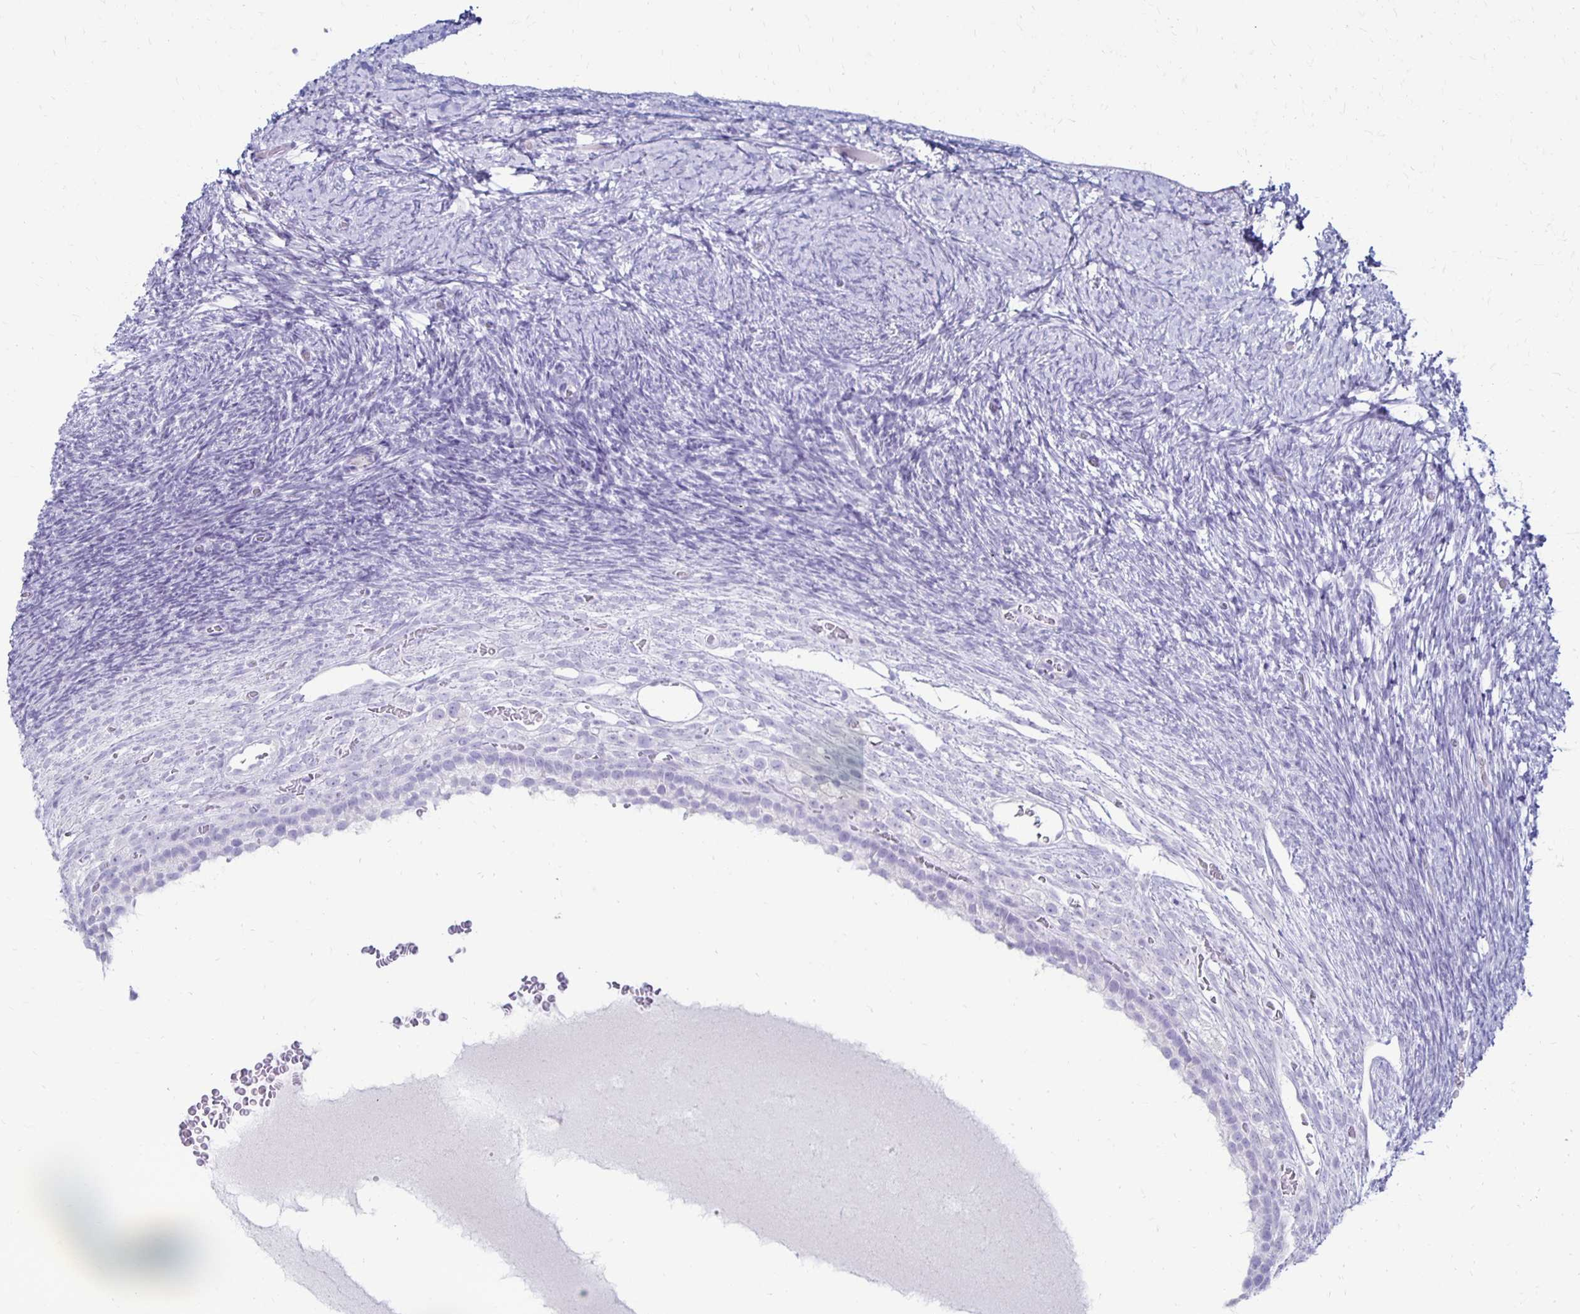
{"staining": {"intensity": "negative", "quantity": "none", "location": "none"}, "tissue": "ovary", "cell_type": "Follicle cells", "image_type": "normal", "snomed": [{"axis": "morphology", "description": "Normal tissue, NOS"}, {"axis": "topography", "description": "Ovary"}], "caption": "This is an IHC image of benign ovary. There is no positivity in follicle cells.", "gene": "RYR1", "patient": {"sex": "female", "age": 39}}